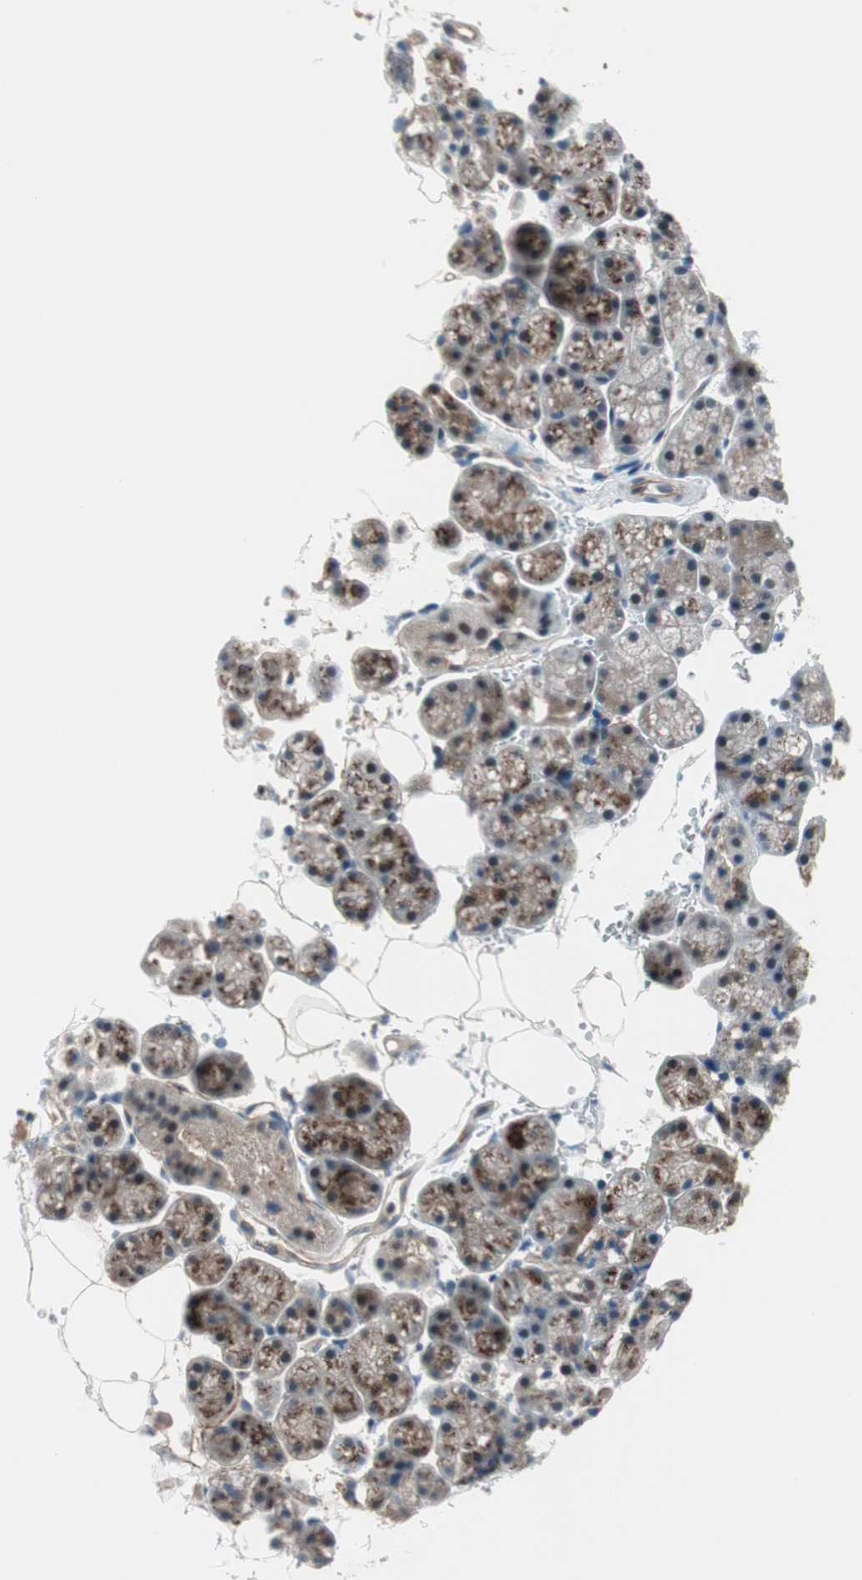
{"staining": {"intensity": "moderate", "quantity": ">75%", "location": "cytoplasmic/membranous"}, "tissue": "salivary gland", "cell_type": "Glandular cells", "image_type": "normal", "snomed": [{"axis": "morphology", "description": "Normal tissue, NOS"}, {"axis": "topography", "description": "Salivary gland"}], "caption": "Benign salivary gland was stained to show a protein in brown. There is medium levels of moderate cytoplasmic/membranous expression in approximately >75% of glandular cells. The staining was performed using DAB to visualize the protein expression in brown, while the nuclei were stained in blue with hematoxylin (Magnification: 20x).", "gene": "P3R3URF", "patient": {"sex": "male", "age": 62}}